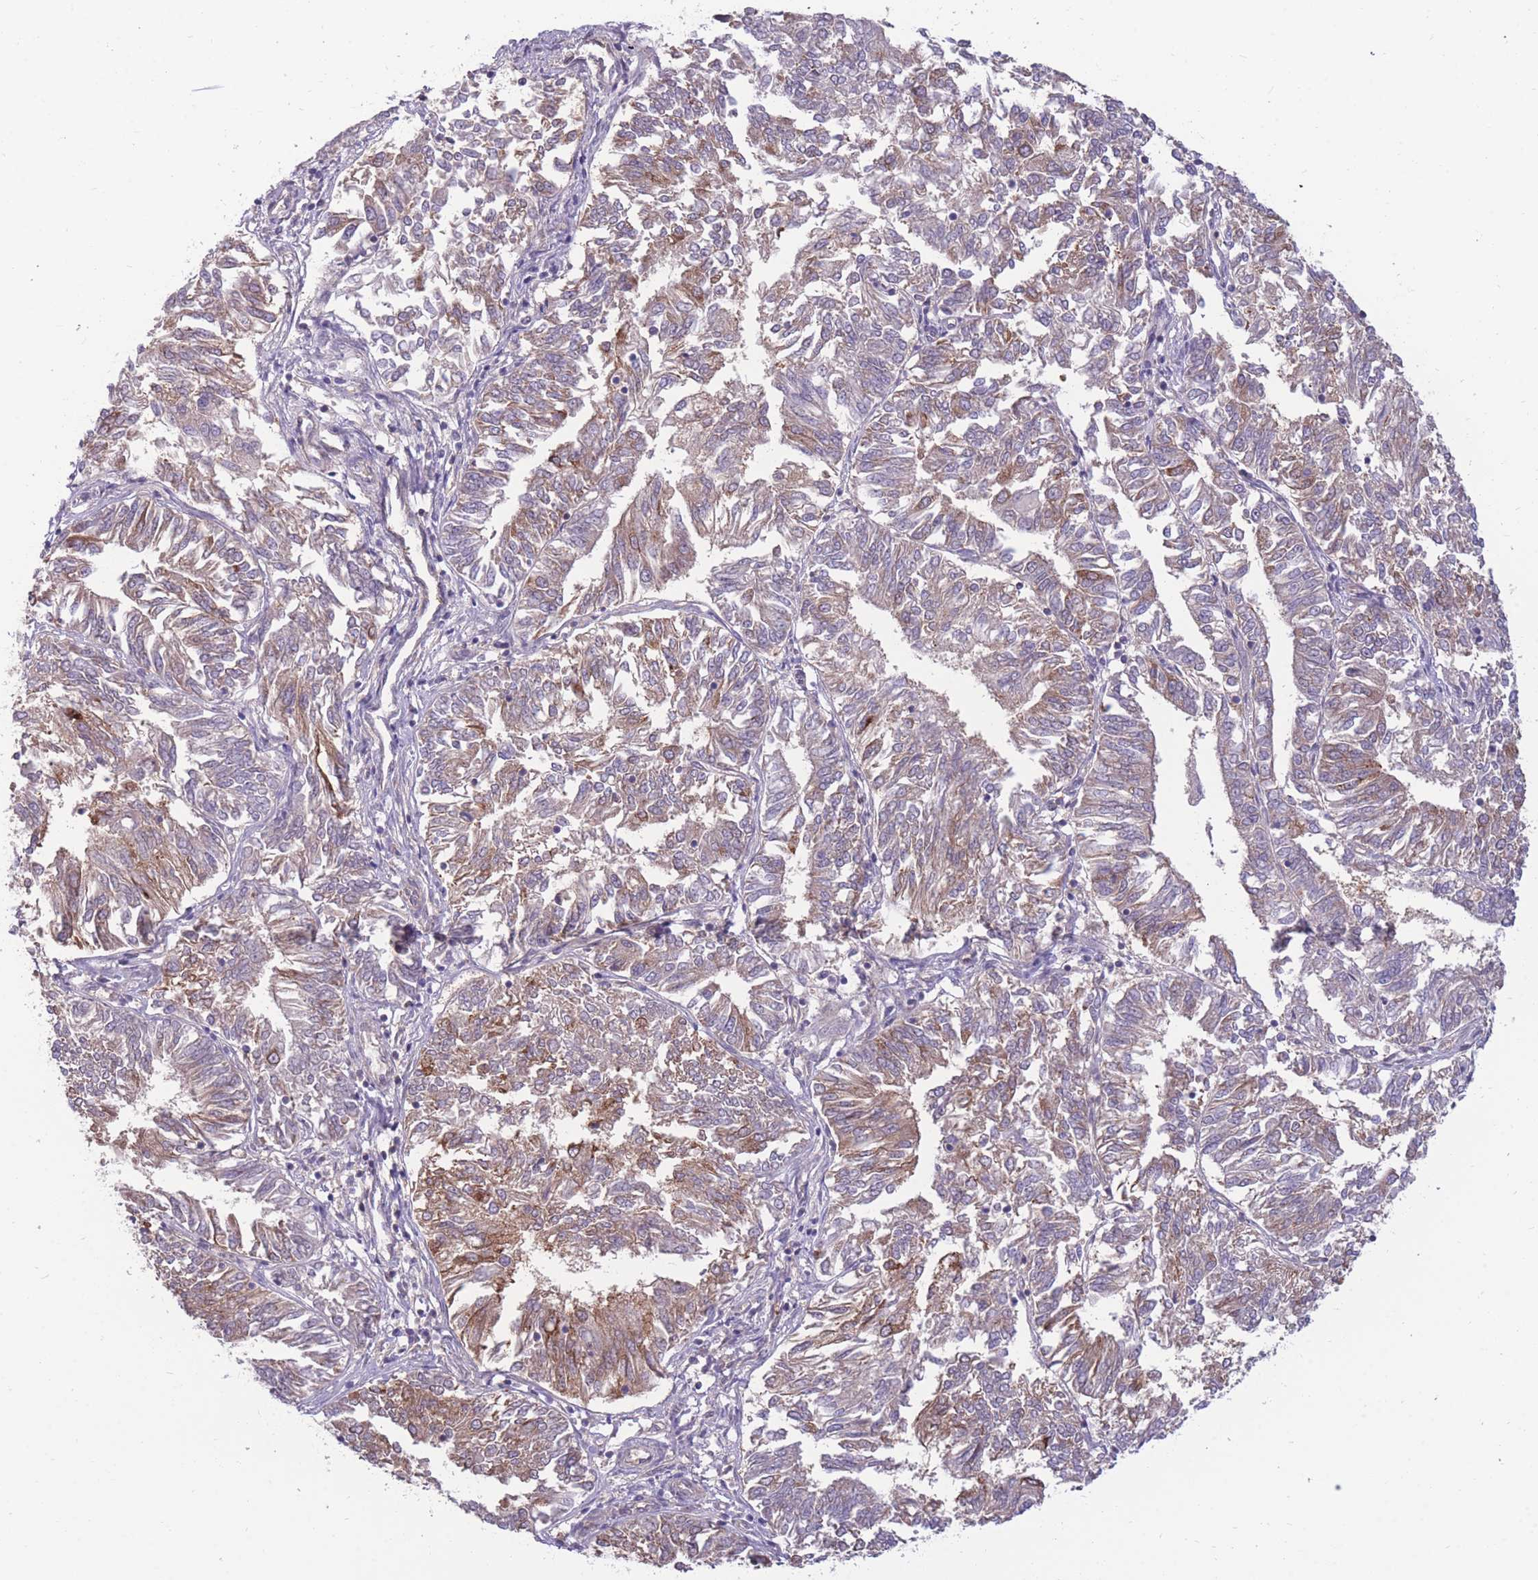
{"staining": {"intensity": "moderate", "quantity": ">75%", "location": "cytoplasmic/membranous"}, "tissue": "endometrial cancer", "cell_type": "Tumor cells", "image_type": "cancer", "snomed": [{"axis": "morphology", "description": "Adenocarcinoma, NOS"}, {"axis": "topography", "description": "Endometrium"}], "caption": "IHC histopathology image of neoplastic tissue: endometrial adenocarcinoma stained using immunohistochemistry (IHC) exhibits medium levels of moderate protein expression localized specifically in the cytoplasmic/membranous of tumor cells, appearing as a cytoplasmic/membranous brown color.", "gene": "RGS11", "patient": {"sex": "female", "age": 58}}